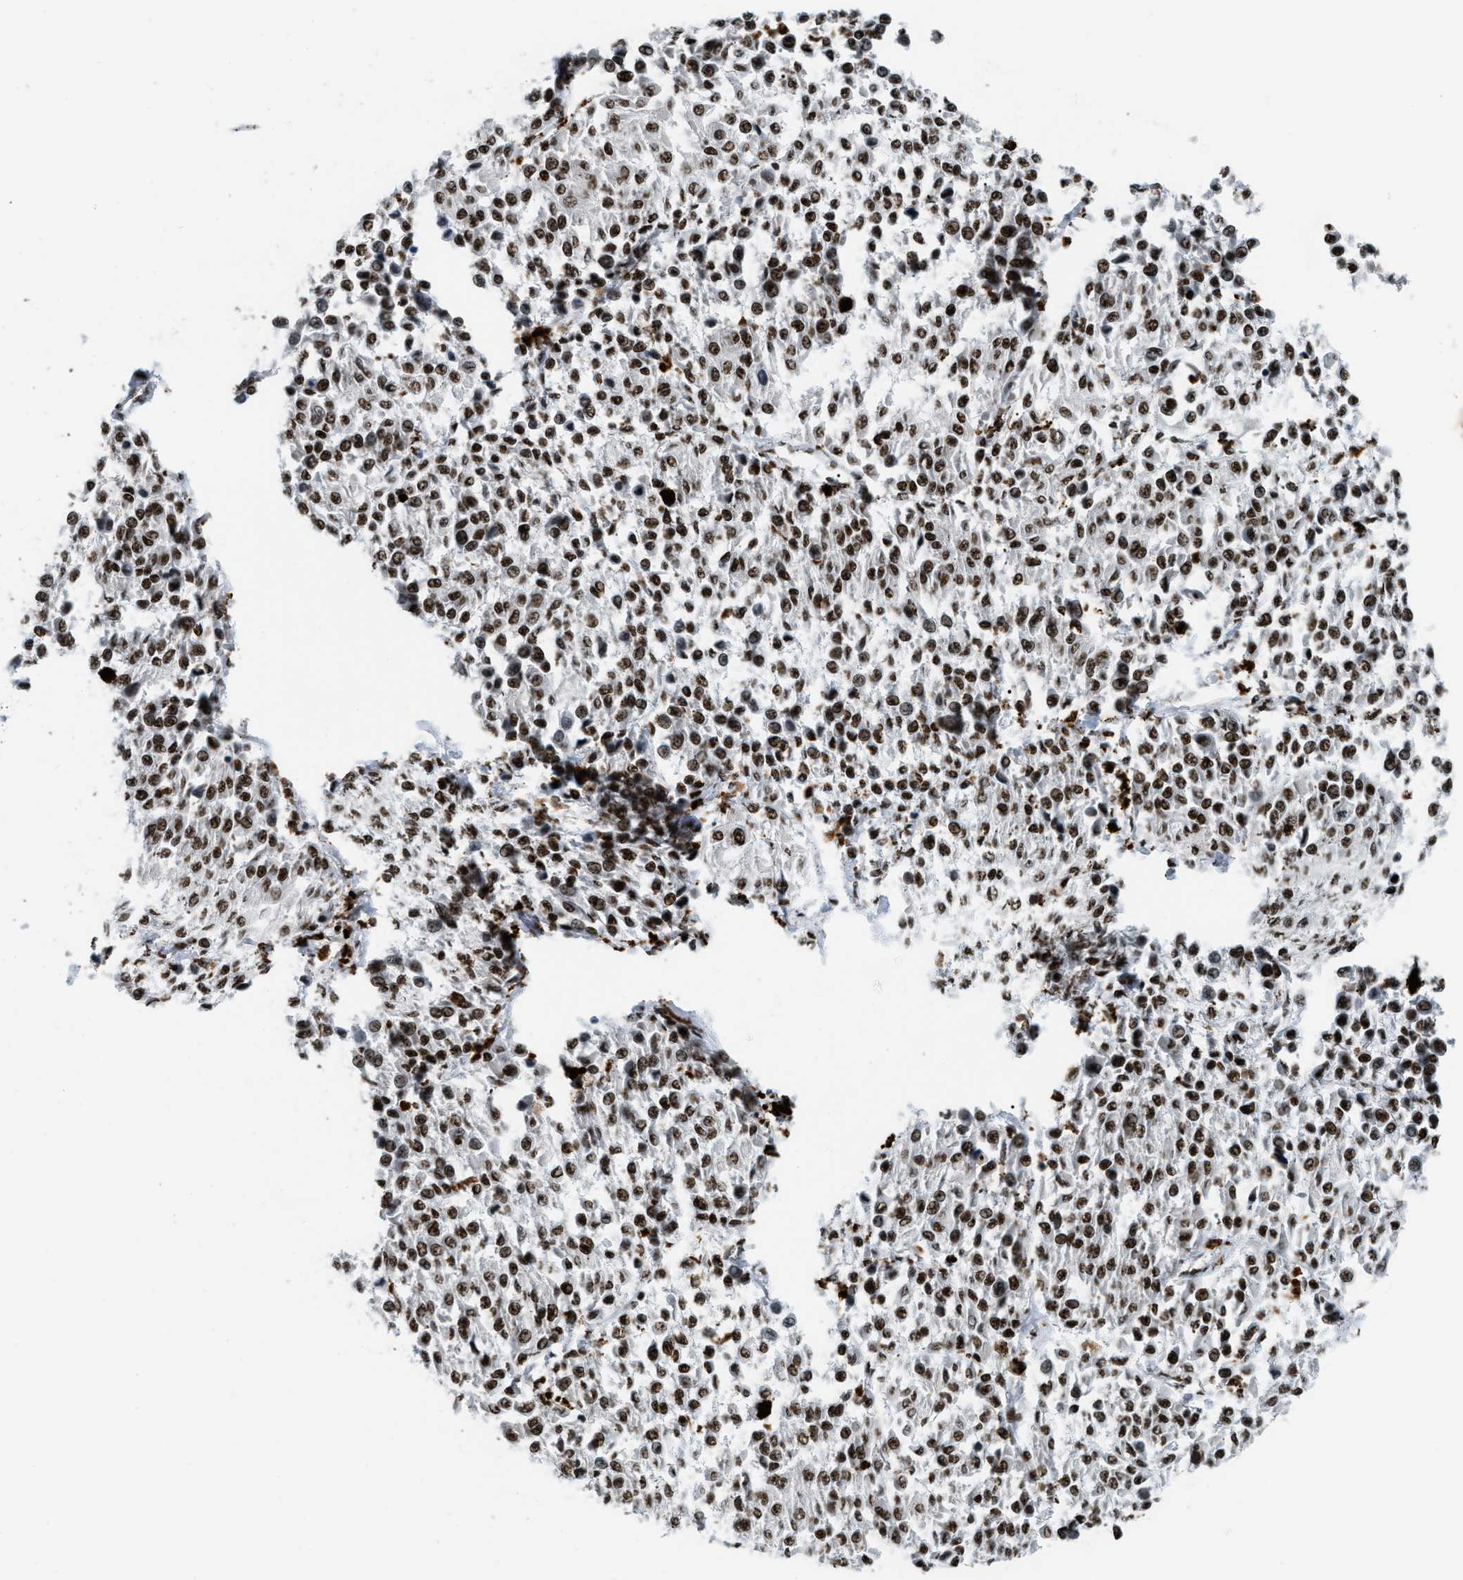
{"staining": {"intensity": "strong", "quantity": ">75%", "location": "nuclear"}, "tissue": "melanoma", "cell_type": "Tumor cells", "image_type": "cancer", "snomed": [{"axis": "morphology", "description": "Malignant melanoma, Metastatic site"}, {"axis": "topography", "description": "Soft tissue"}], "caption": "Immunohistochemical staining of human malignant melanoma (metastatic site) reveals high levels of strong nuclear protein expression in approximately >75% of tumor cells. (IHC, brightfield microscopy, high magnification).", "gene": "NUMA1", "patient": {"sex": "male", "age": 41}}